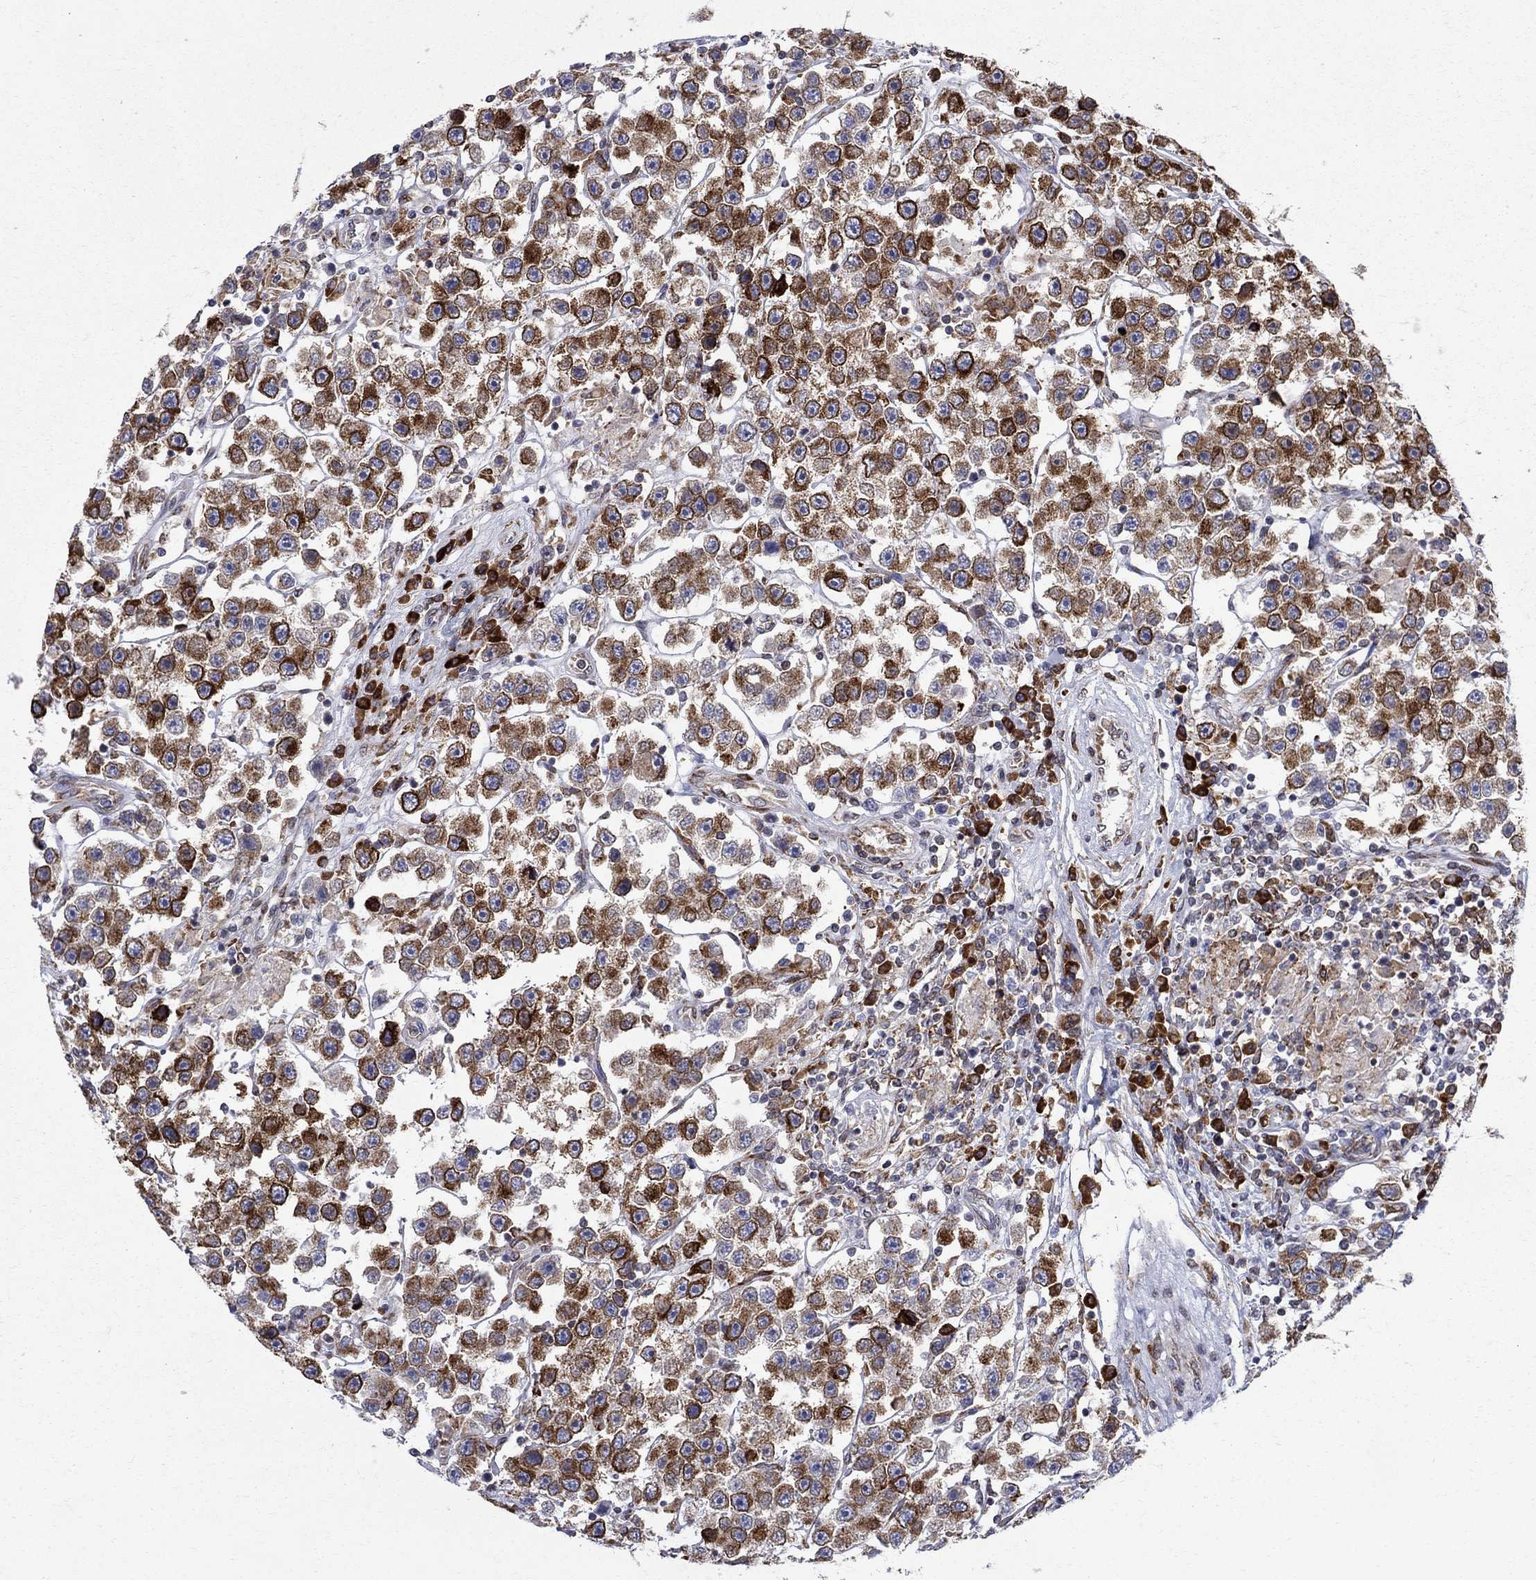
{"staining": {"intensity": "strong", "quantity": "25%-75%", "location": "cytoplasmic/membranous,nuclear"}, "tissue": "testis cancer", "cell_type": "Tumor cells", "image_type": "cancer", "snomed": [{"axis": "morphology", "description": "Seminoma, NOS"}, {"axis": "topography", "description": "Testis"}], "caption": "A histopathology image of testis cancer stained for a protein displays strong cytoplasmic/membranous and nuclear brown staining in tumor cells.", "gene": "CAB39L", "patient": {"sex": "male", "age": 45}}